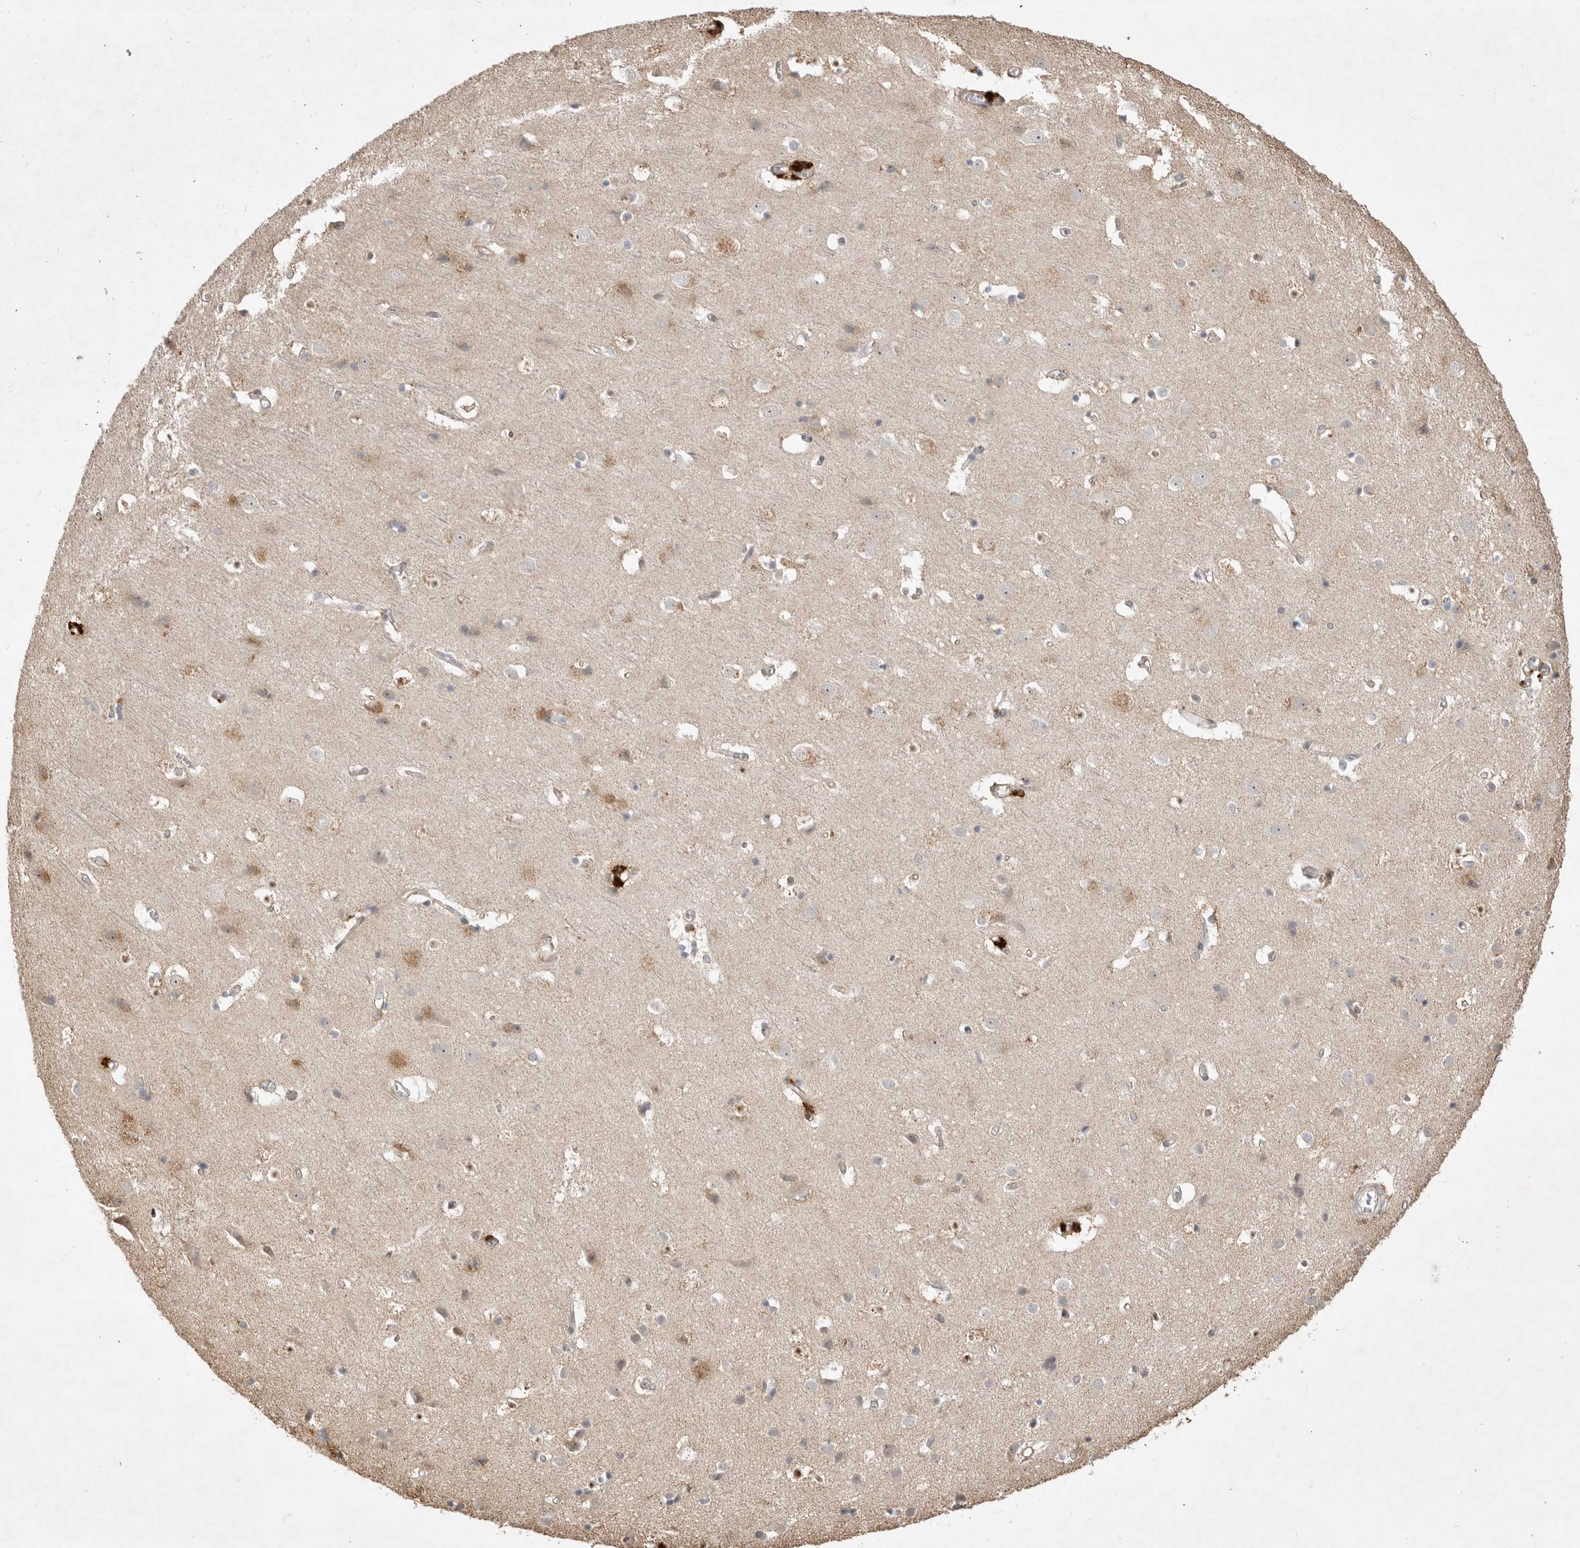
{"staining": {"intensity": "negative", "quantity": "none", "location": "none"}, "tissue": "cerebral cortex", "cell_type": "Endothelial cells", "image_type": "normal", "snomed": [{"axis": "morphology", "description": "Normal tissue, NOS"}, {"axis": "topography", "description": "Cerebral cortex"}], "caption": "The immunohistochemistry (IHC) micrograph has no significant positivity in endothelial cells of cerebral cortex. (DAB IHC visualized using brightfield microscopy, high magnification).", "gene": "DPH7", "patient": {"sex": "male", "age": 54}}